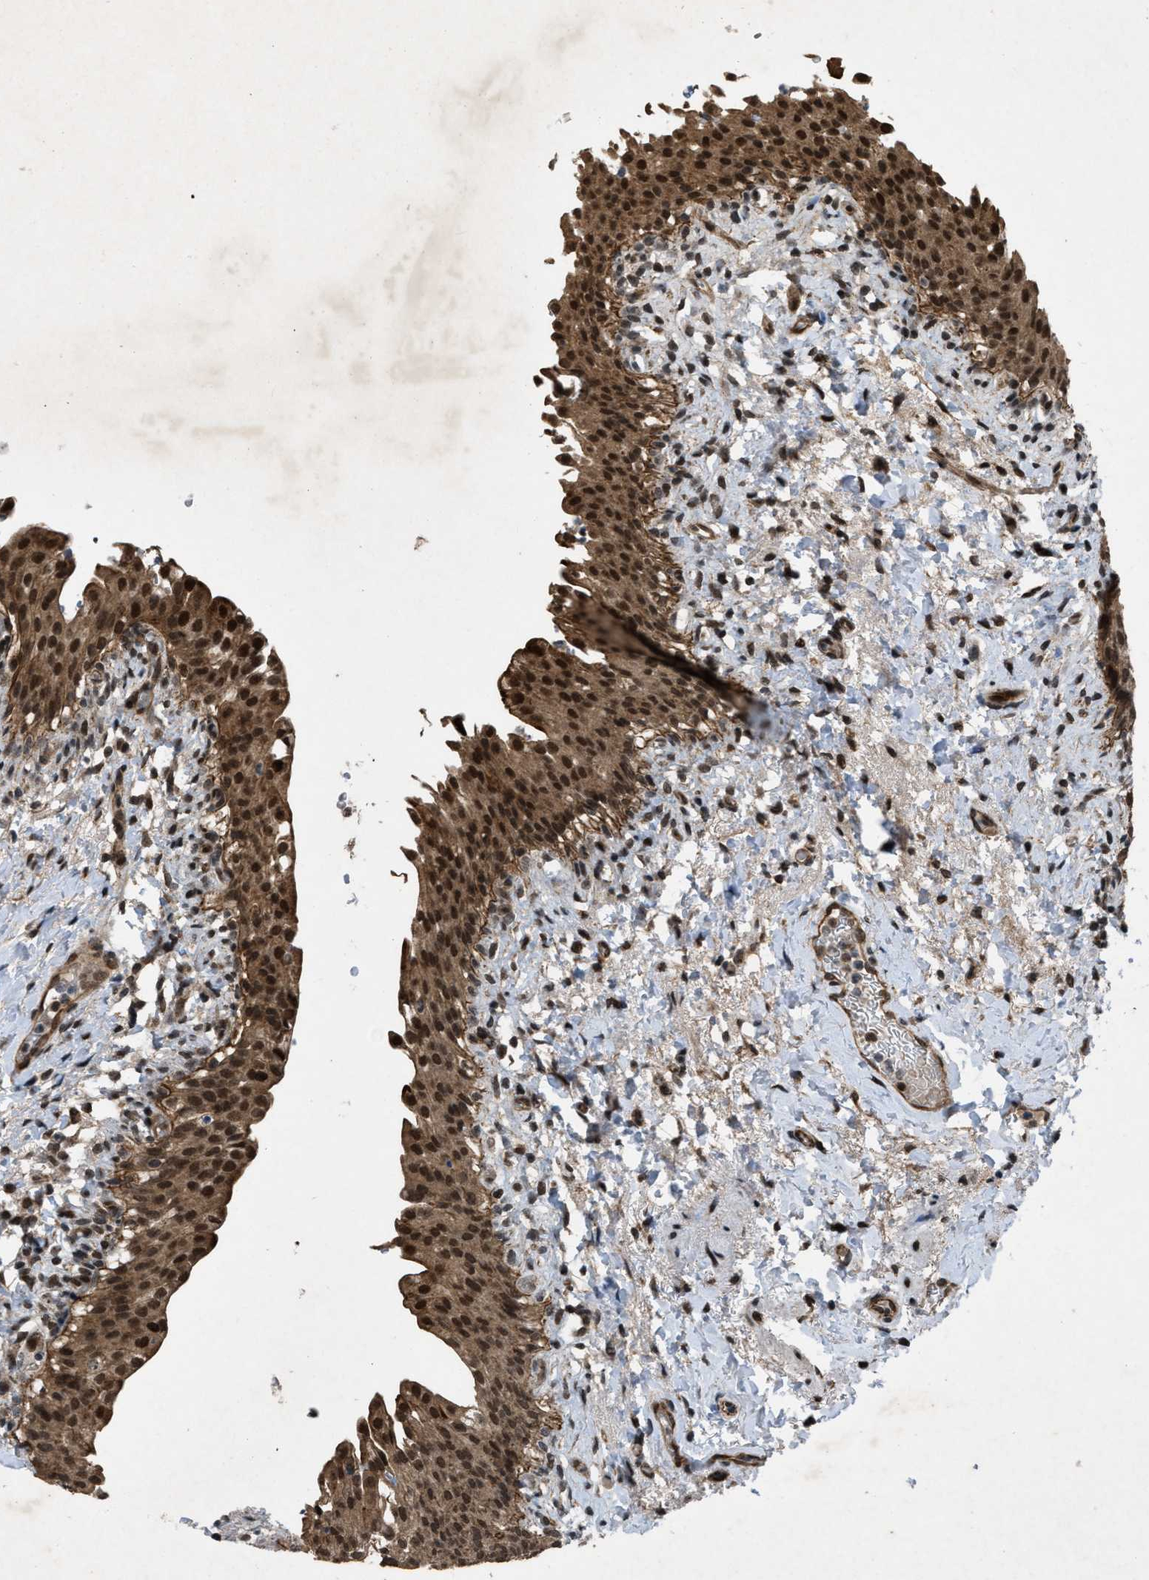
{"staining": {"intensity": "strong", "quantity": ">75%", "location": "cytoplasmic/membranous,nuclear"}, "tissue": "urinary bladder", "cell_type": "Urothelial cells", "image_type": "normal", "snomed": [{"axis": "morphology", "description": "Normal tissue, NOS"}, {"axis": "topography", "description": "Urinary bladder"}], "caption": "Urinary bladder stained with DAB (3,3'-diaminobenzidine) immunohistochemistry shows high levels of strong cytoplasmic/membranous,nuclear positivity in approximately >75% of urothelial cells.", "gene": "ZNHIT1", "patient": {"sex": "female", "age": 60}}